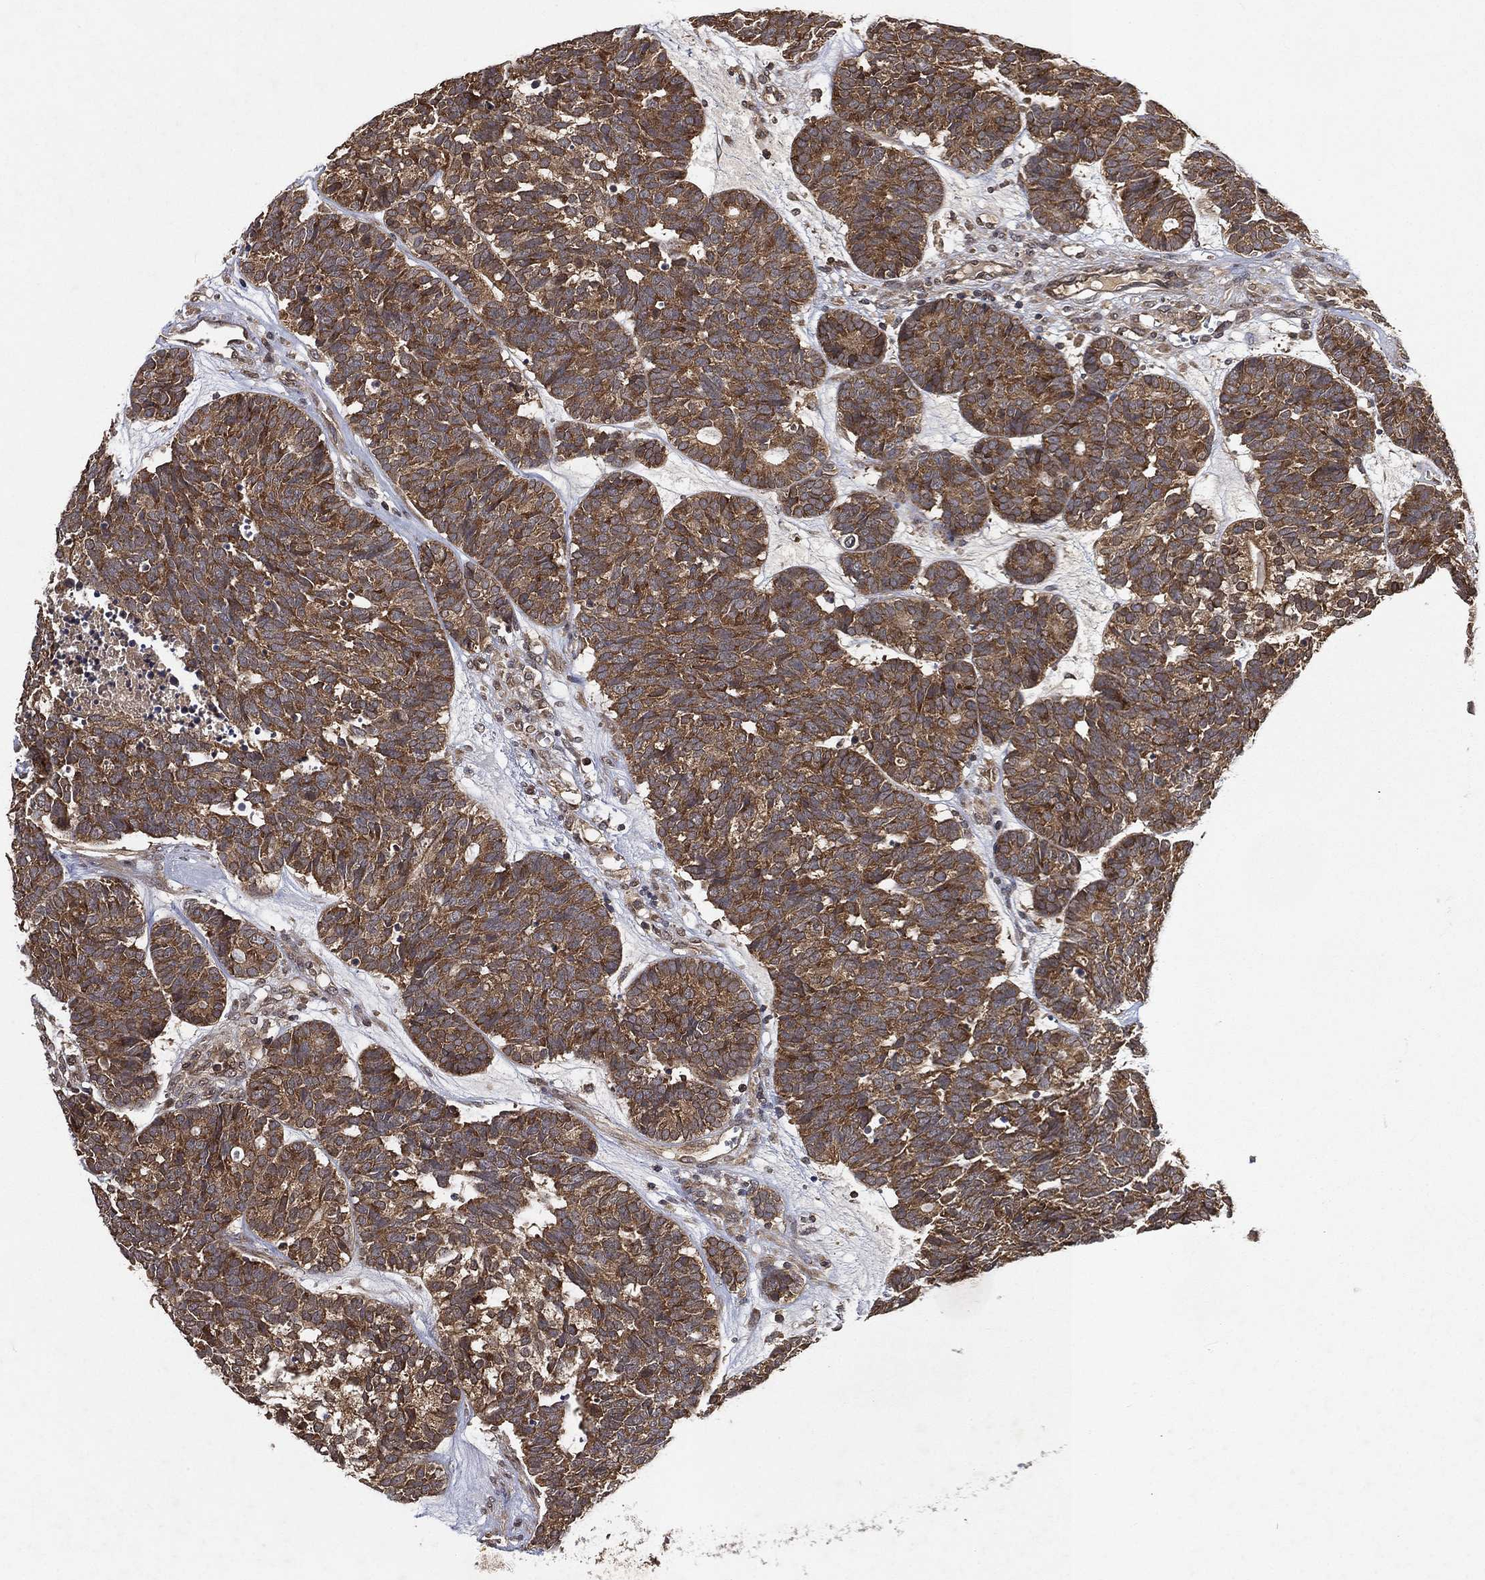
{"staining": {"intensity": "strong", "quantity": ">75%", "location": "cytoplasmic/membranous"}, "tissue": "head and neck cancer", "cell_type": "Tumor cells", "image_type": "cancer", "snomed": [{"axis": "morphology", "description": "Adenocarcinoma, NOS"}, {"axis": "topography", "description": "Head-Neck"}], "caption": "Immunohistochemical staining of human head and neck cancer shows strong cytoplasmic/membranous protein staining in about >75% of tumor cells.", "gene": "UBA5", "patient": {"sex": "female", "age": 81}}